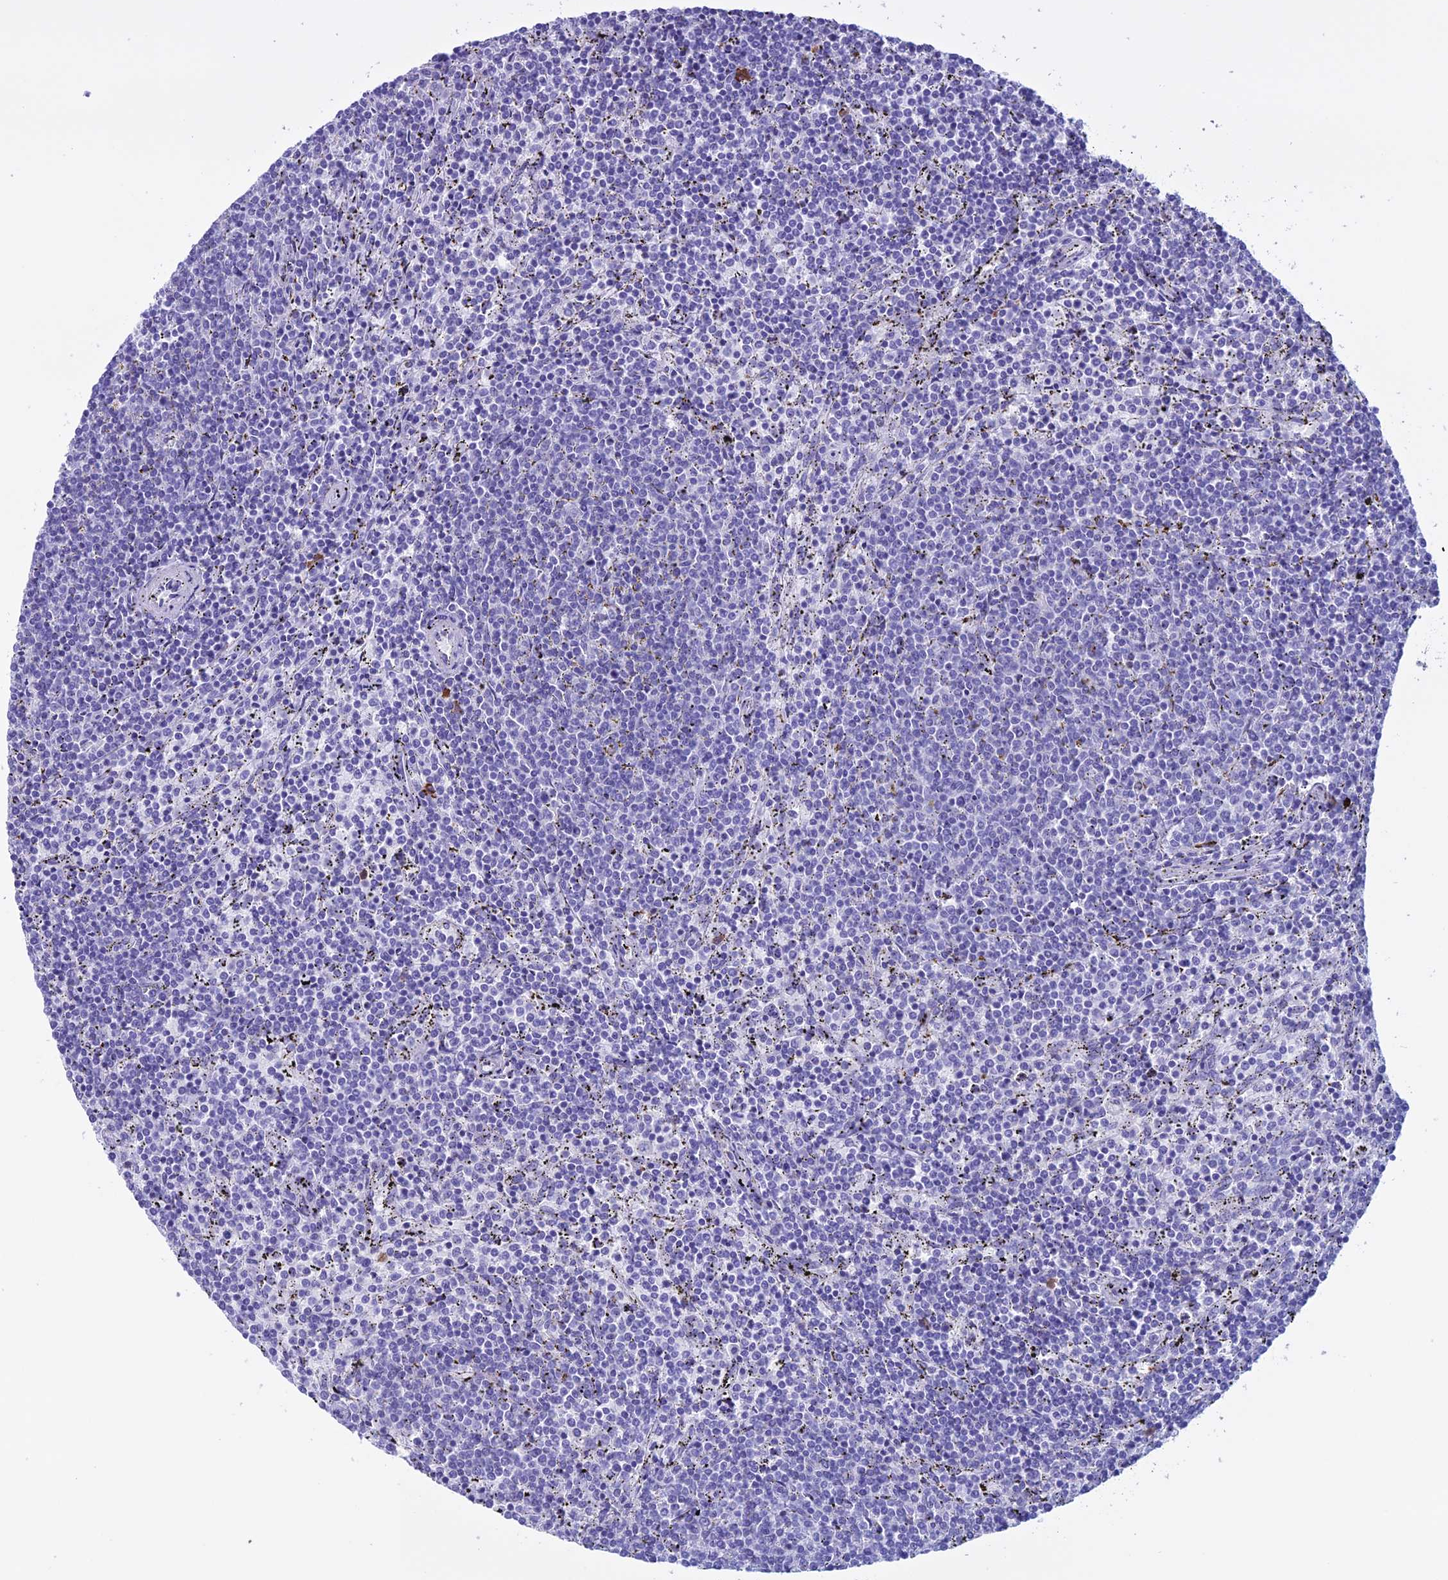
{"staining": {"intensity": "negative", "quantity": "none", "location": "none"}, "tissue": "lymphoma", "cell_type": "Tumor cells", "image_type": "cancer", "snomed": [{"axis": "morphology", "description": "Malignant lymphoma, non-Hodgkin's type, Low grade"}, {"axis": "topography", "description": "Spleen"}], "caption": "This is a histopathology image of immunohistochemistry (IHC) staining of malignant lymphoma, non-Hodgkin's type (low-grade), which shows no positivity in tumor cells. (DAB (3,3'-diaminobenzidine) immunohistochemistry visualized using brightfield microscopy, high magnification).", "gene": "MZB1", "patient": {"sex": "female", "age": 50}}